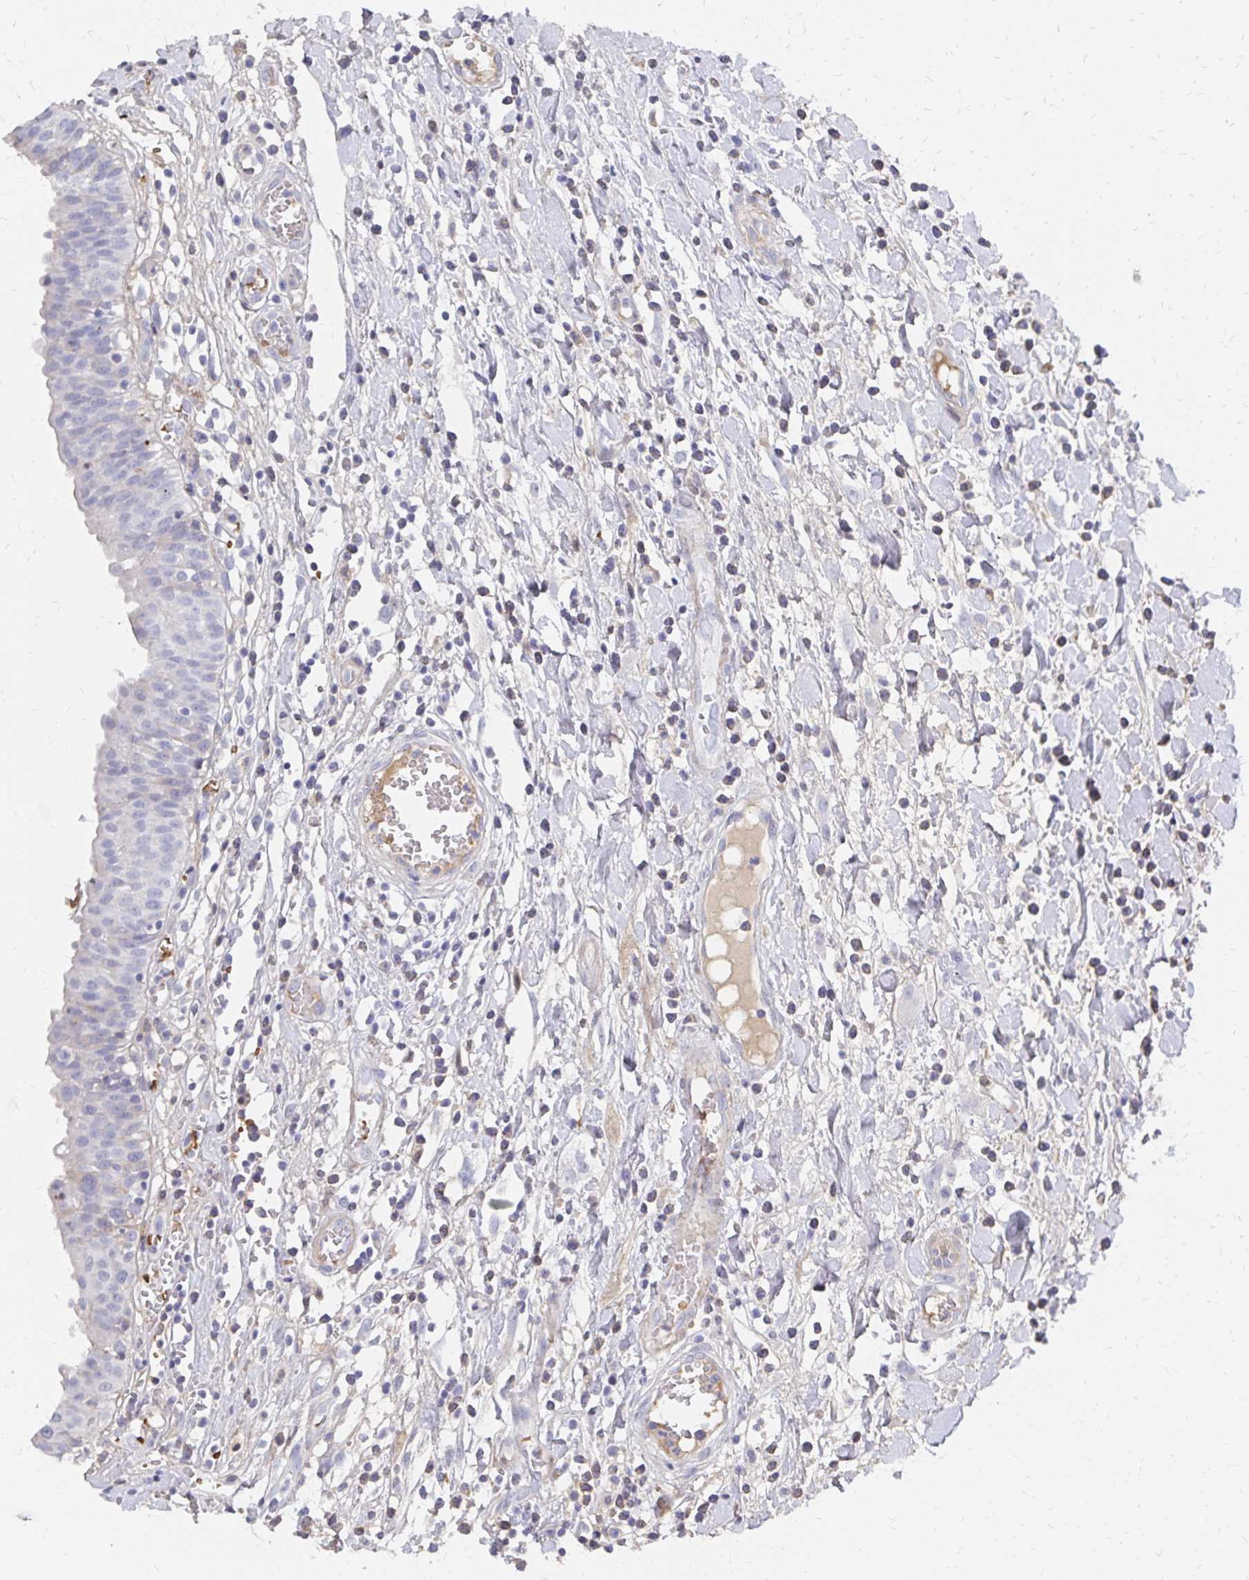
{"staining": {"intensity": "negative", "quantity": "none", "location": "none"}, "tissue": "urinary bladder", "cell_type": "Urothelial cells", "image_type": "normal", "snomed": [{"axis": "morphology", "description": "Normal tissue, NOS"}, {"axis": "topography", "description": "Urinary bladder"}], "caption": "Urinary bladder stained for a protein using immunohistochemistry (IHC) shows no staining urothelial cells.", "gene": "KISS1", "patient": {"sex": "male", "age": 64}}